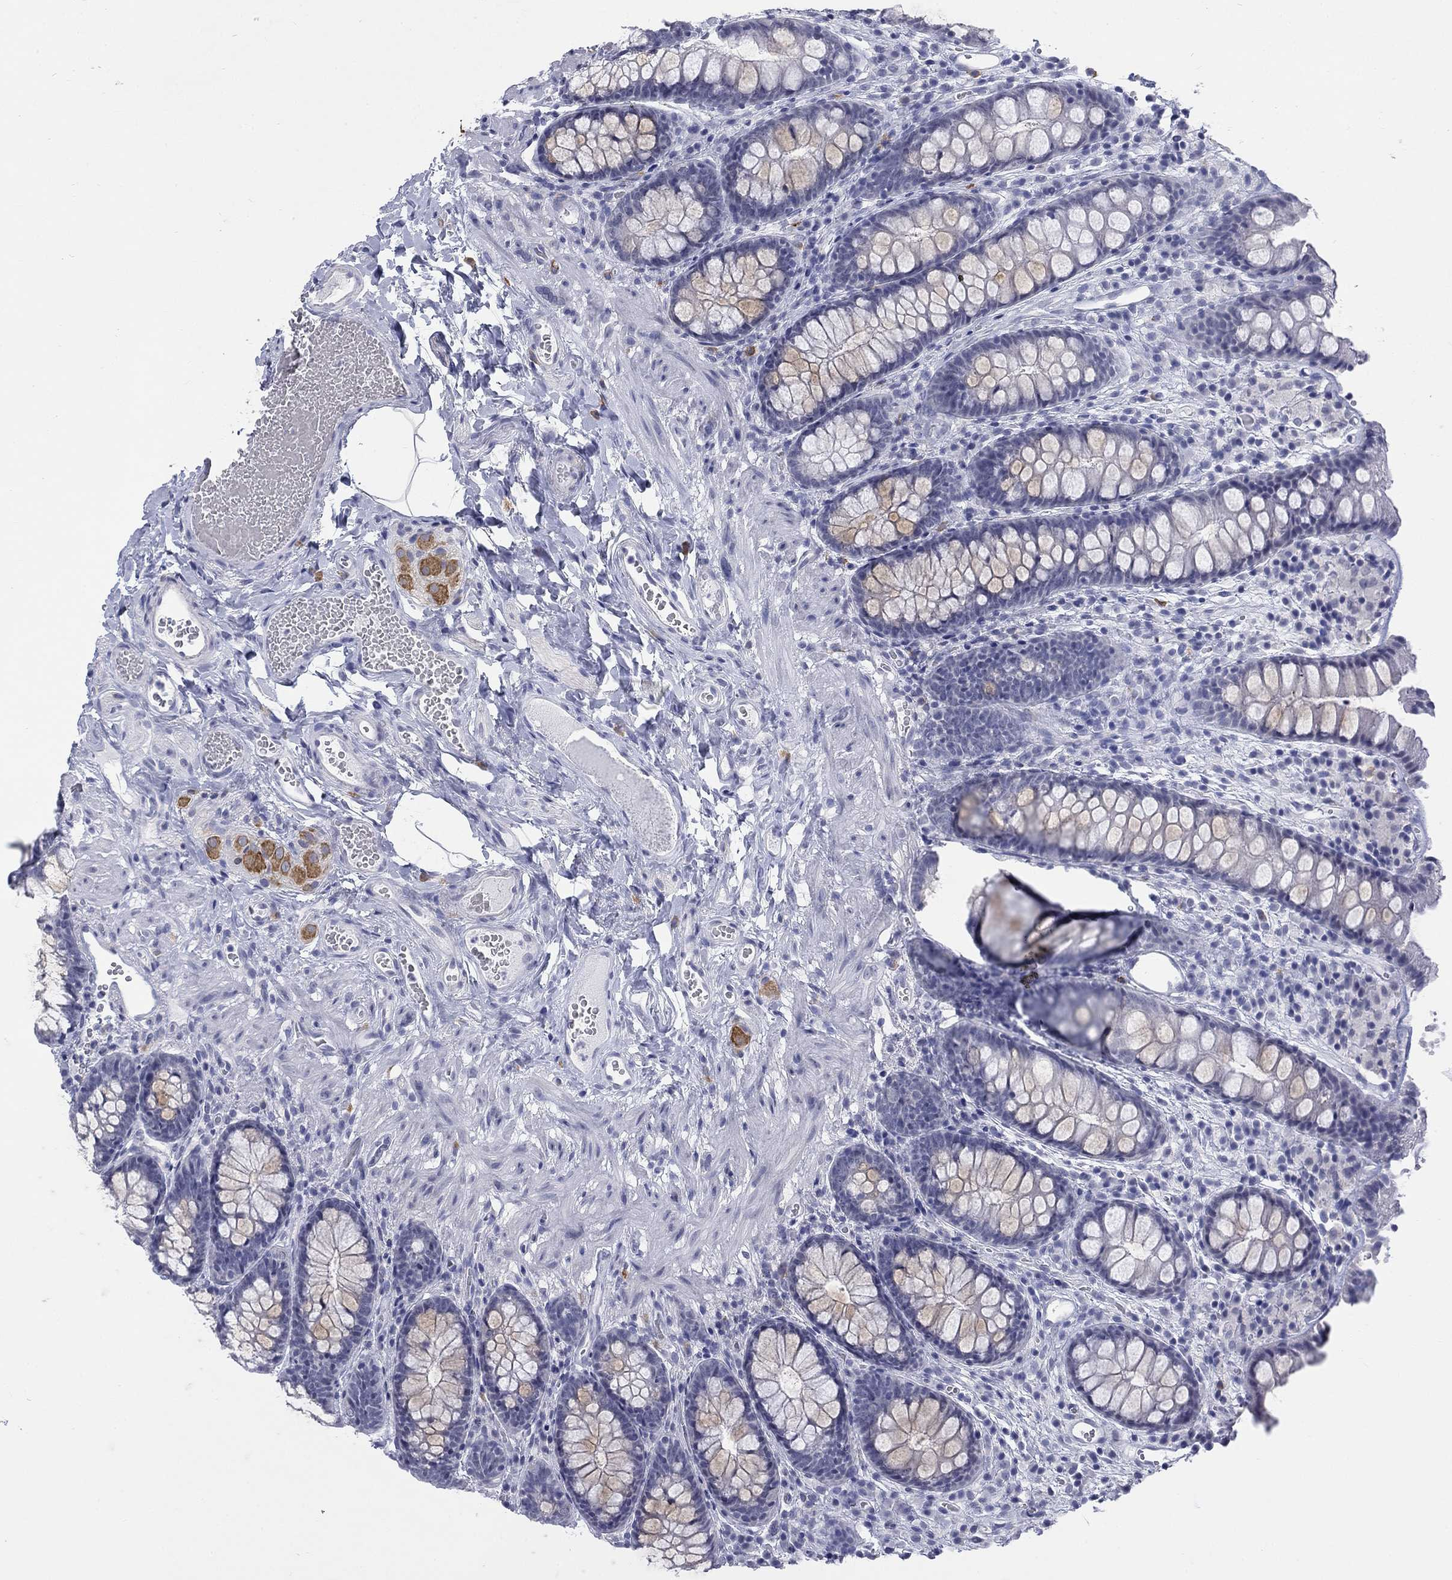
{"staining": {"intensity": "negative", "quantity": "none", "location": "none"}, "tissue": "colon", "cell_type": "Endothelial cells", "image_type": "normal", "snomed": [{"axis": "morphology", "description": "Normal tissue, NOS"}, {"axis": "topography", "description": "Colon"}], "caption": "Immunohistochemistry (IHC) of unremarkable colon shows no positivity in endothelial cells.", "gene": "ECEL1", "patient": {"sex": "female", "age": 86}}